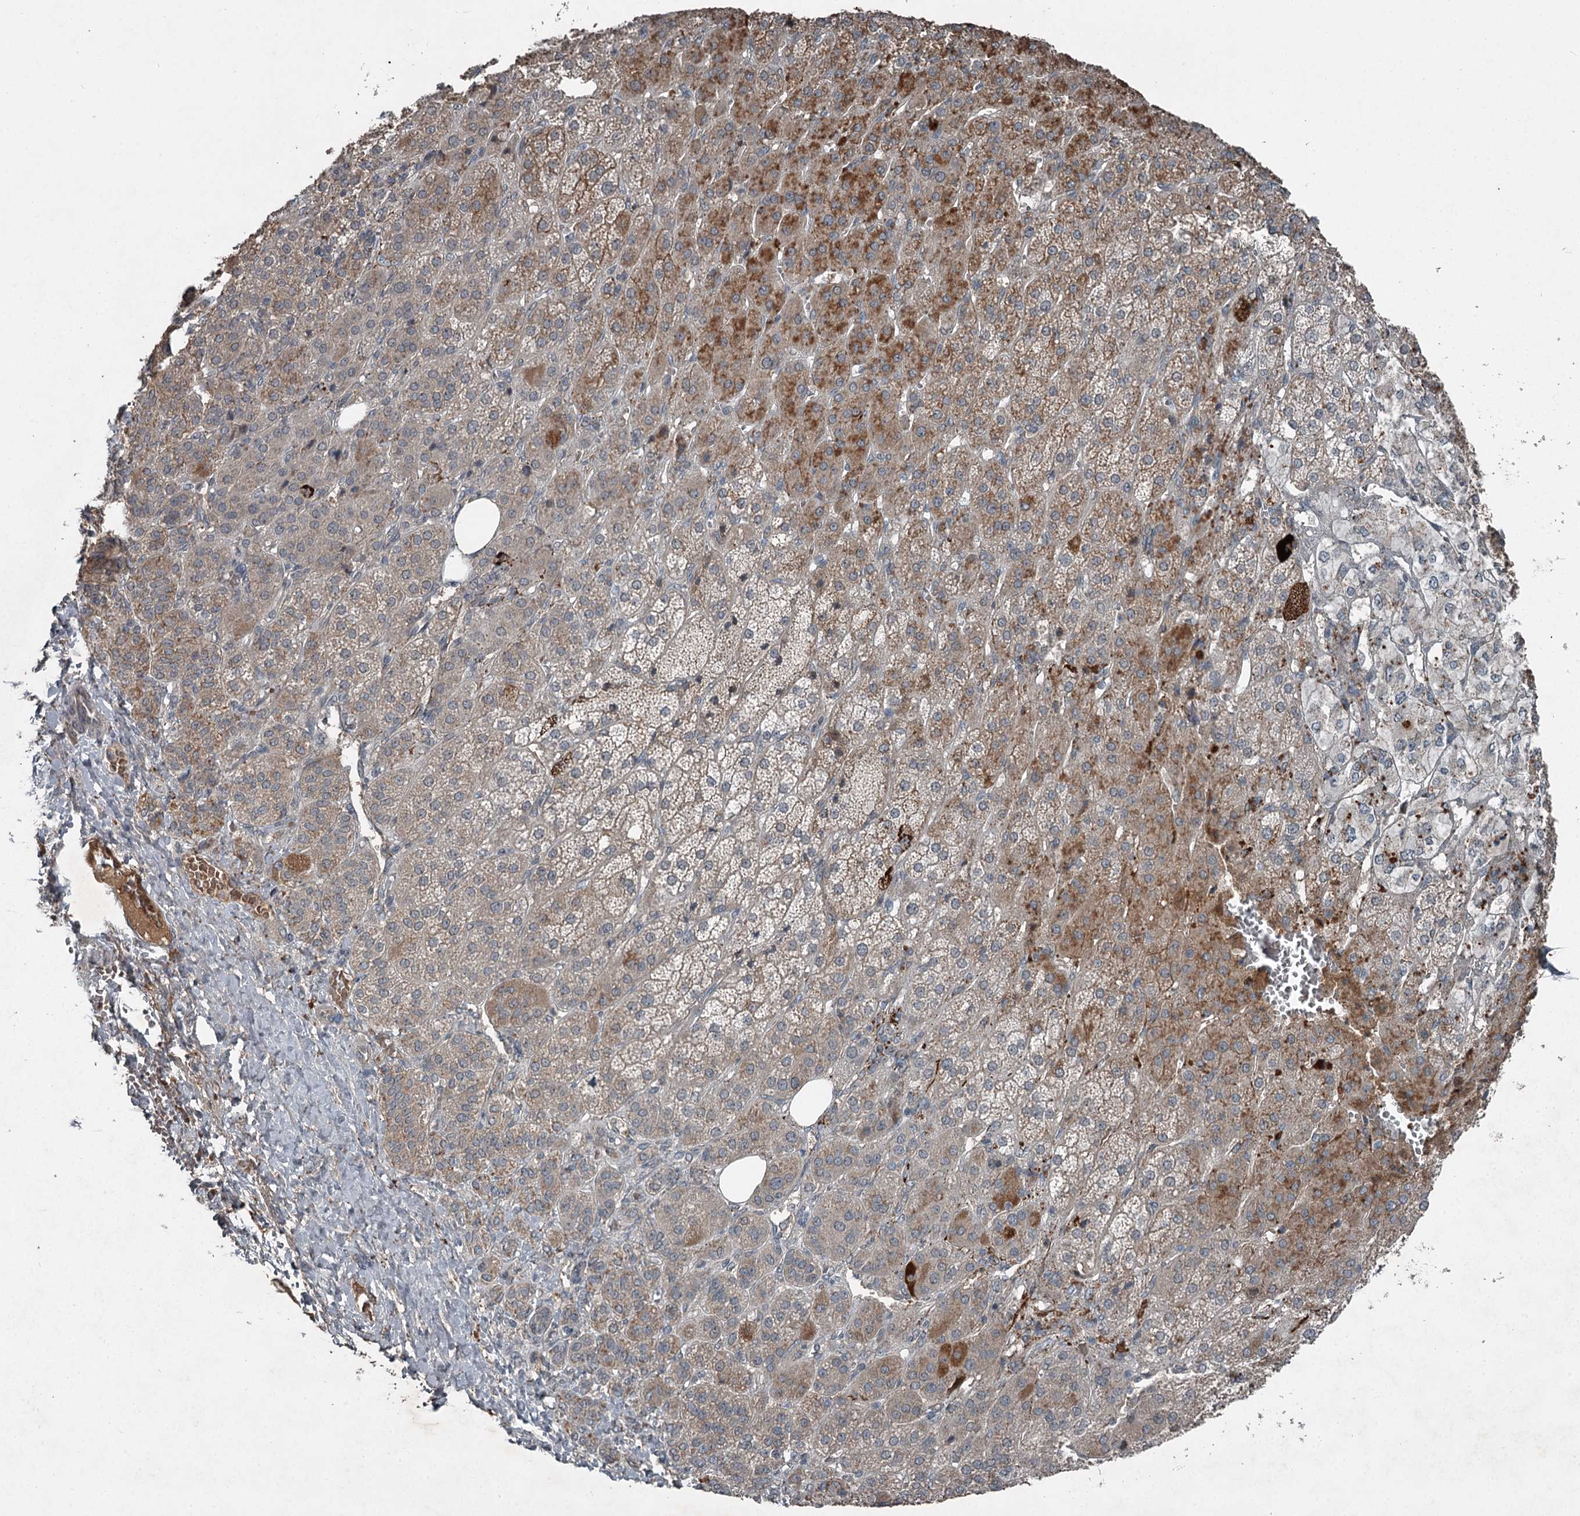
{"staining": {"intensity": "moderate", "quantity": "25%-75%", "location": "cytoplasmic/membranous"}, "tissue": "adrenal gland", "cell_type": "Glandular cells", "image_type": "normal", "snomed": [{"axis": "morphology", "description": "Normal tissue, NOS"}, {"axis": "topography", "description": "Adrenal gland"}], "caption": "A medium amount of moderate cytoplasmic/membranous positivity is present in approximately 25%-75% of glandular cells in benign adrenal gland. The staining was performed using DAB (3,3'-diaminobenzidine) to visualize the protein expression in brown, while the nuclei were stained in blue with hematoxylin (Magnification: 20x).", "gene": "SLC39A8", "patient": {"sex": "female", "age": 57}}